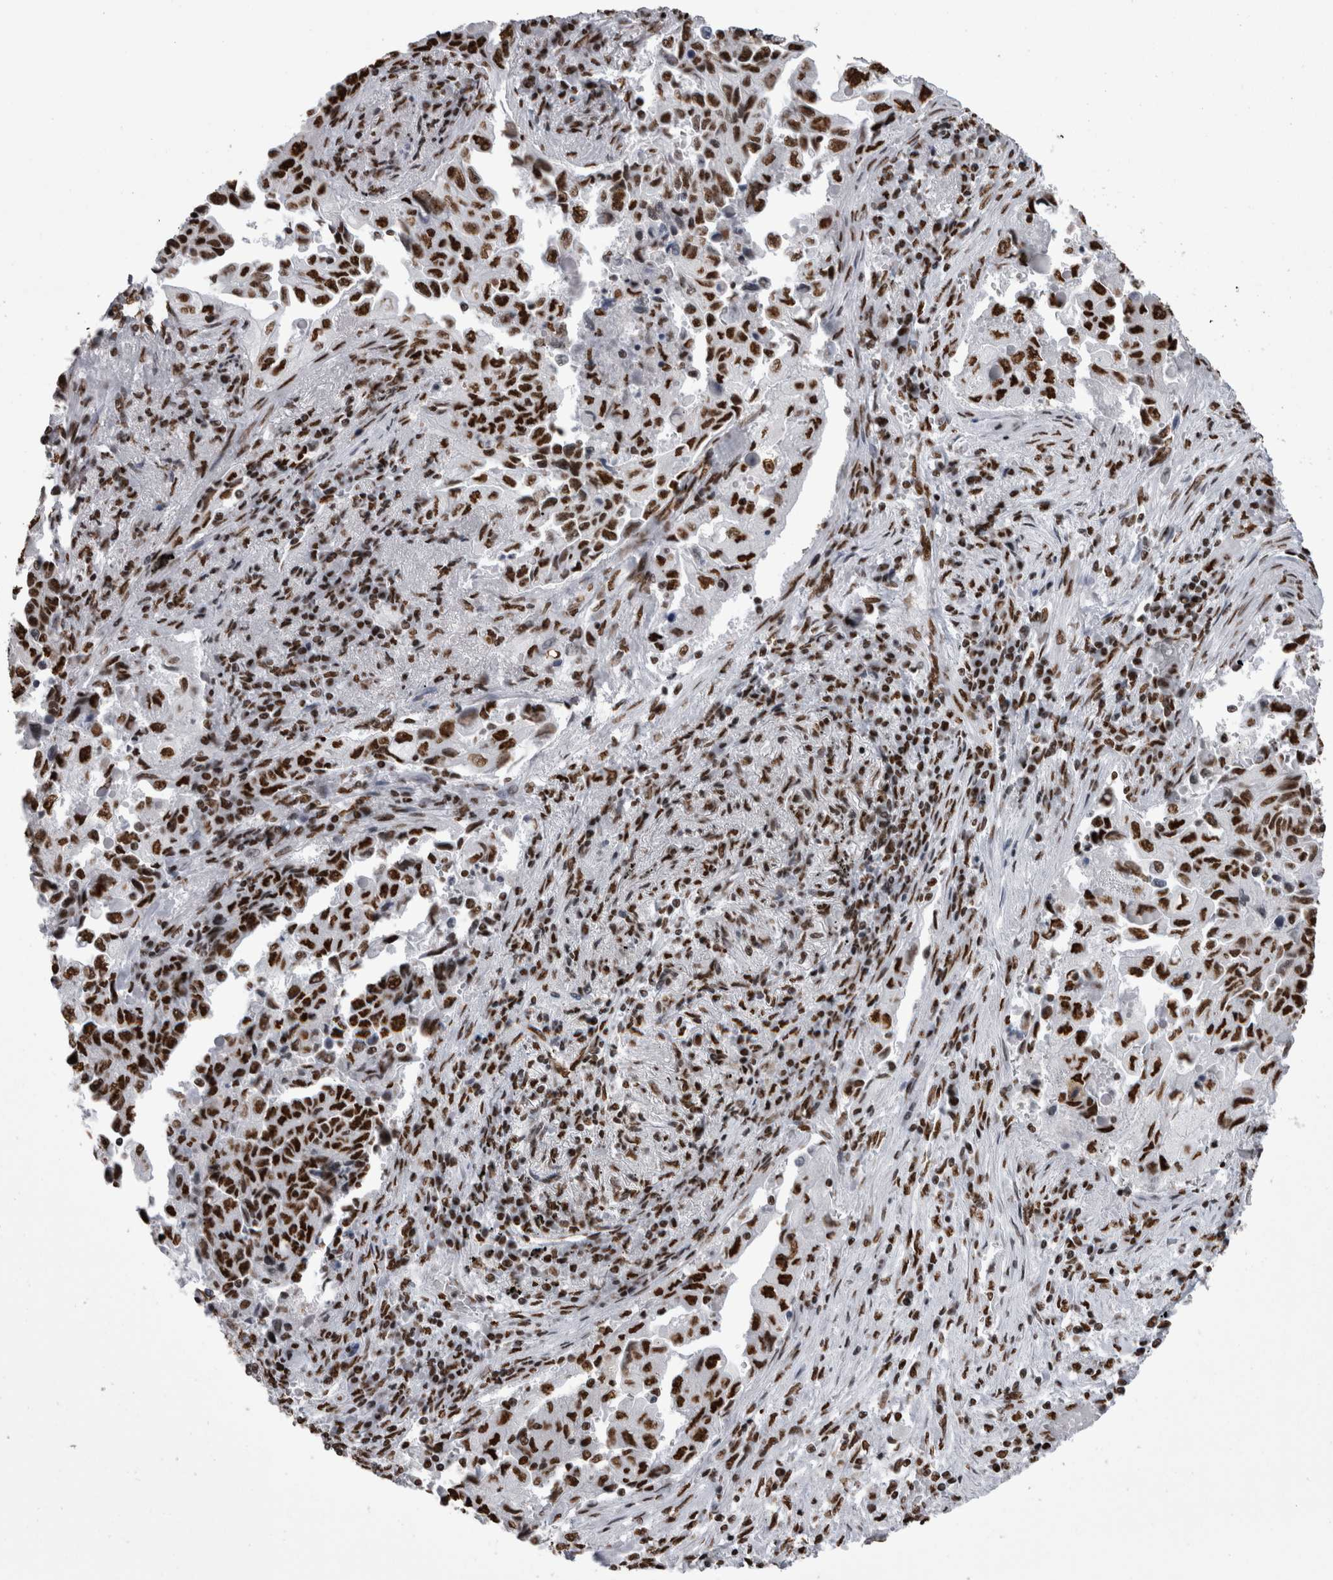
{"staining": {"intensity": "strong", "quantity": ">75%", "location": "nuclear"}, "tissue": "lung cancer", "cell_type": "Tumor cells", "image_type": "cancer", "snomed": [{"axis": "morphology", "description": "Adenocarcinoma, NOS"}, {"axis": "topography", "description": "Lung"}], "caption": "Protein expression analysis of lung cancer (adenocarcinoma) demonstrates strong nuclear staining in approximately >75% of tumor cells.", "gene": "HNRNPM", "patient": {"sex": "female", "age": 51}}